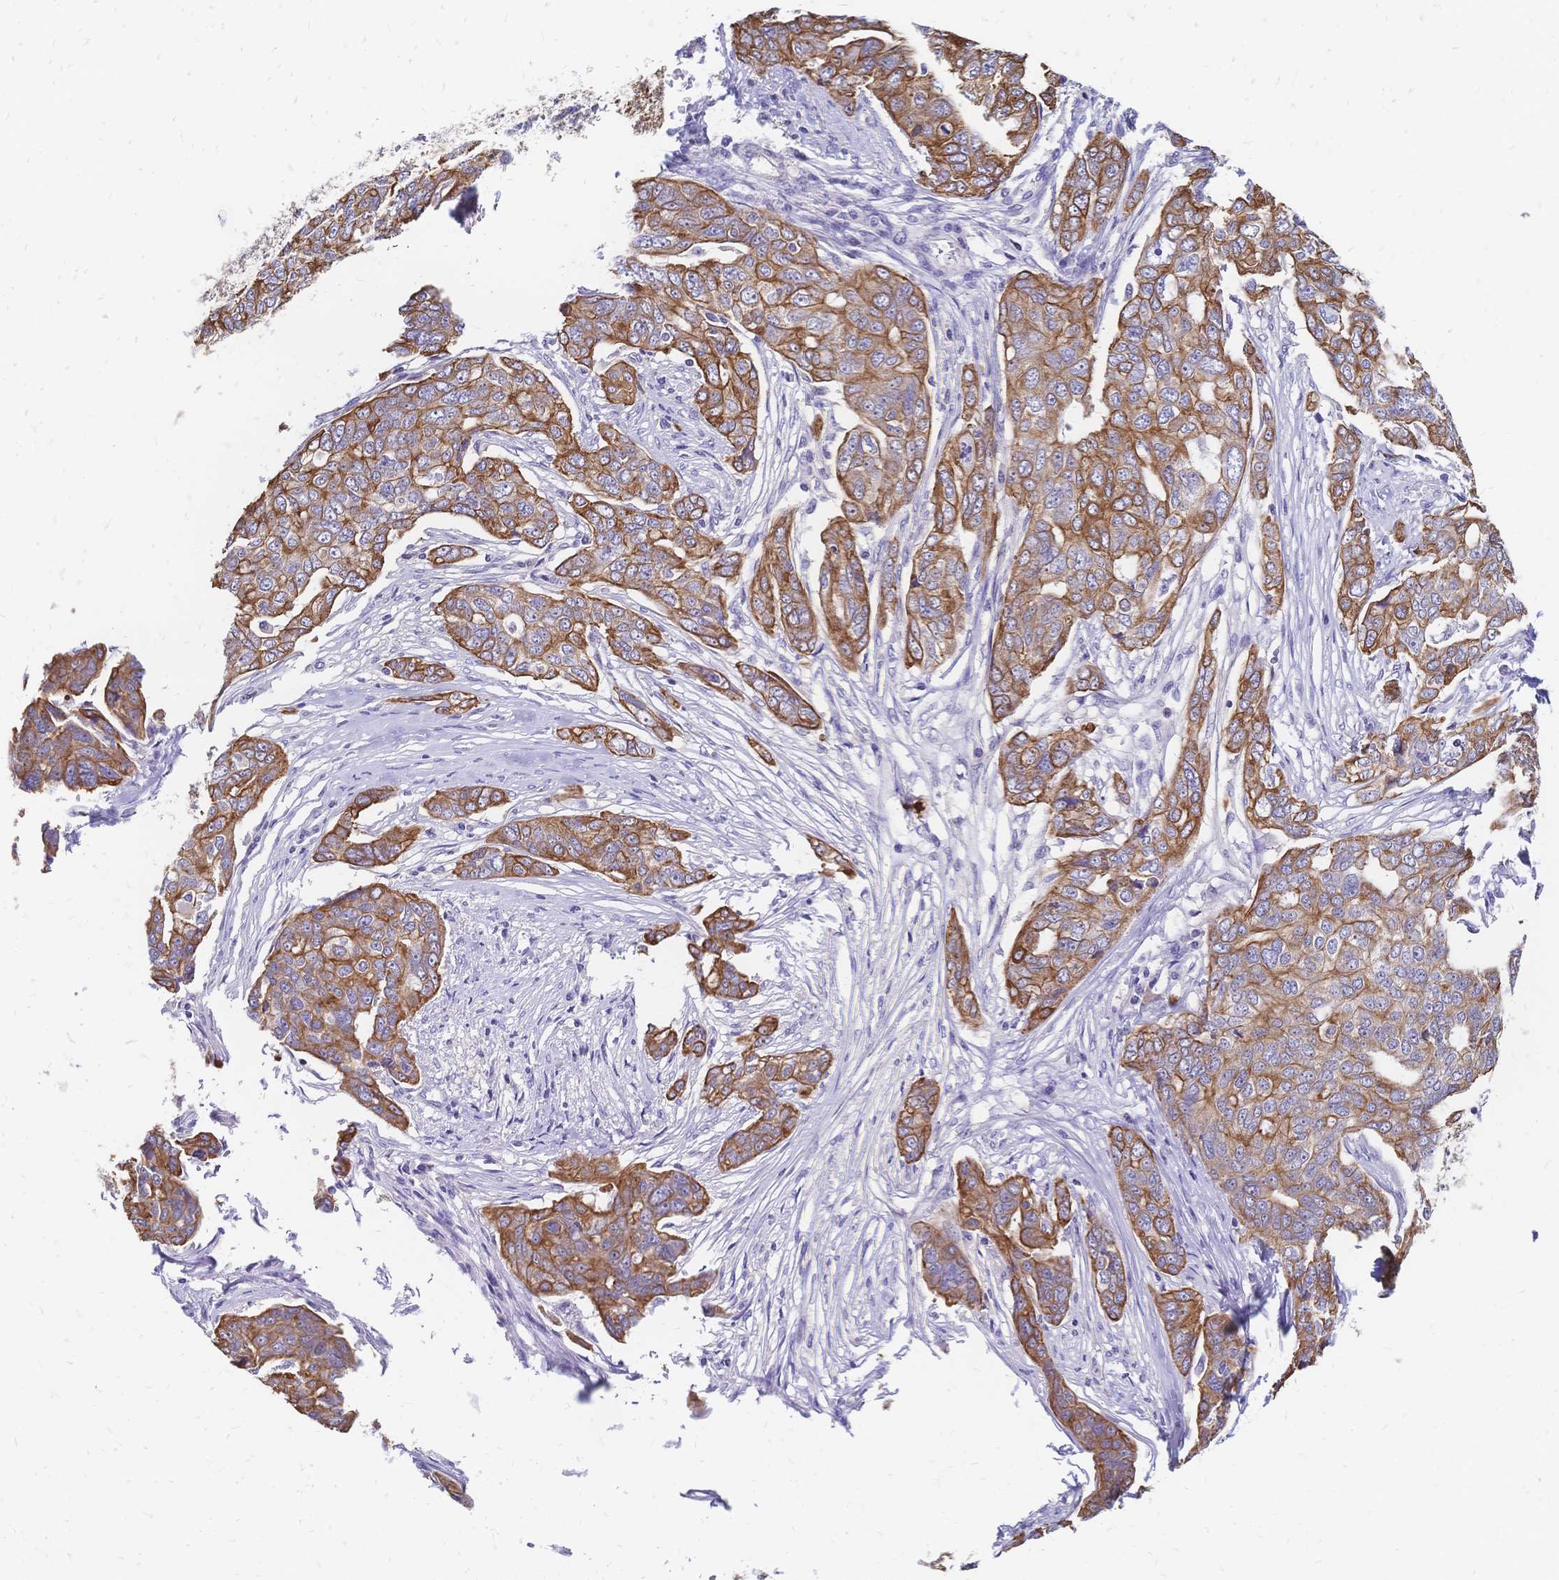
{"staining": {"intensity": "moderate", "quantity": ">75%", "location": "cytoplasmic/membranous"}, "tissue": "ovarian cancer", "cell_type": "Tumor cells", "image_type": "cancer", "snomed": [{"axis": "morphology", "description": "Carcinoma, endometroid"}, {"axis": "topography", "description": "Ovary"}], "caption": "High-power microscopy captured an immunohistochemistry (IHC) image of ovarian cancer, revealing moderate cytoplasmic/membranous positivity in about >75% of tumor cells. (IHC, brightfield microscopy, high magnification).", "gene": "DTNB", "patient": {"sex": "female", "age": 70}}